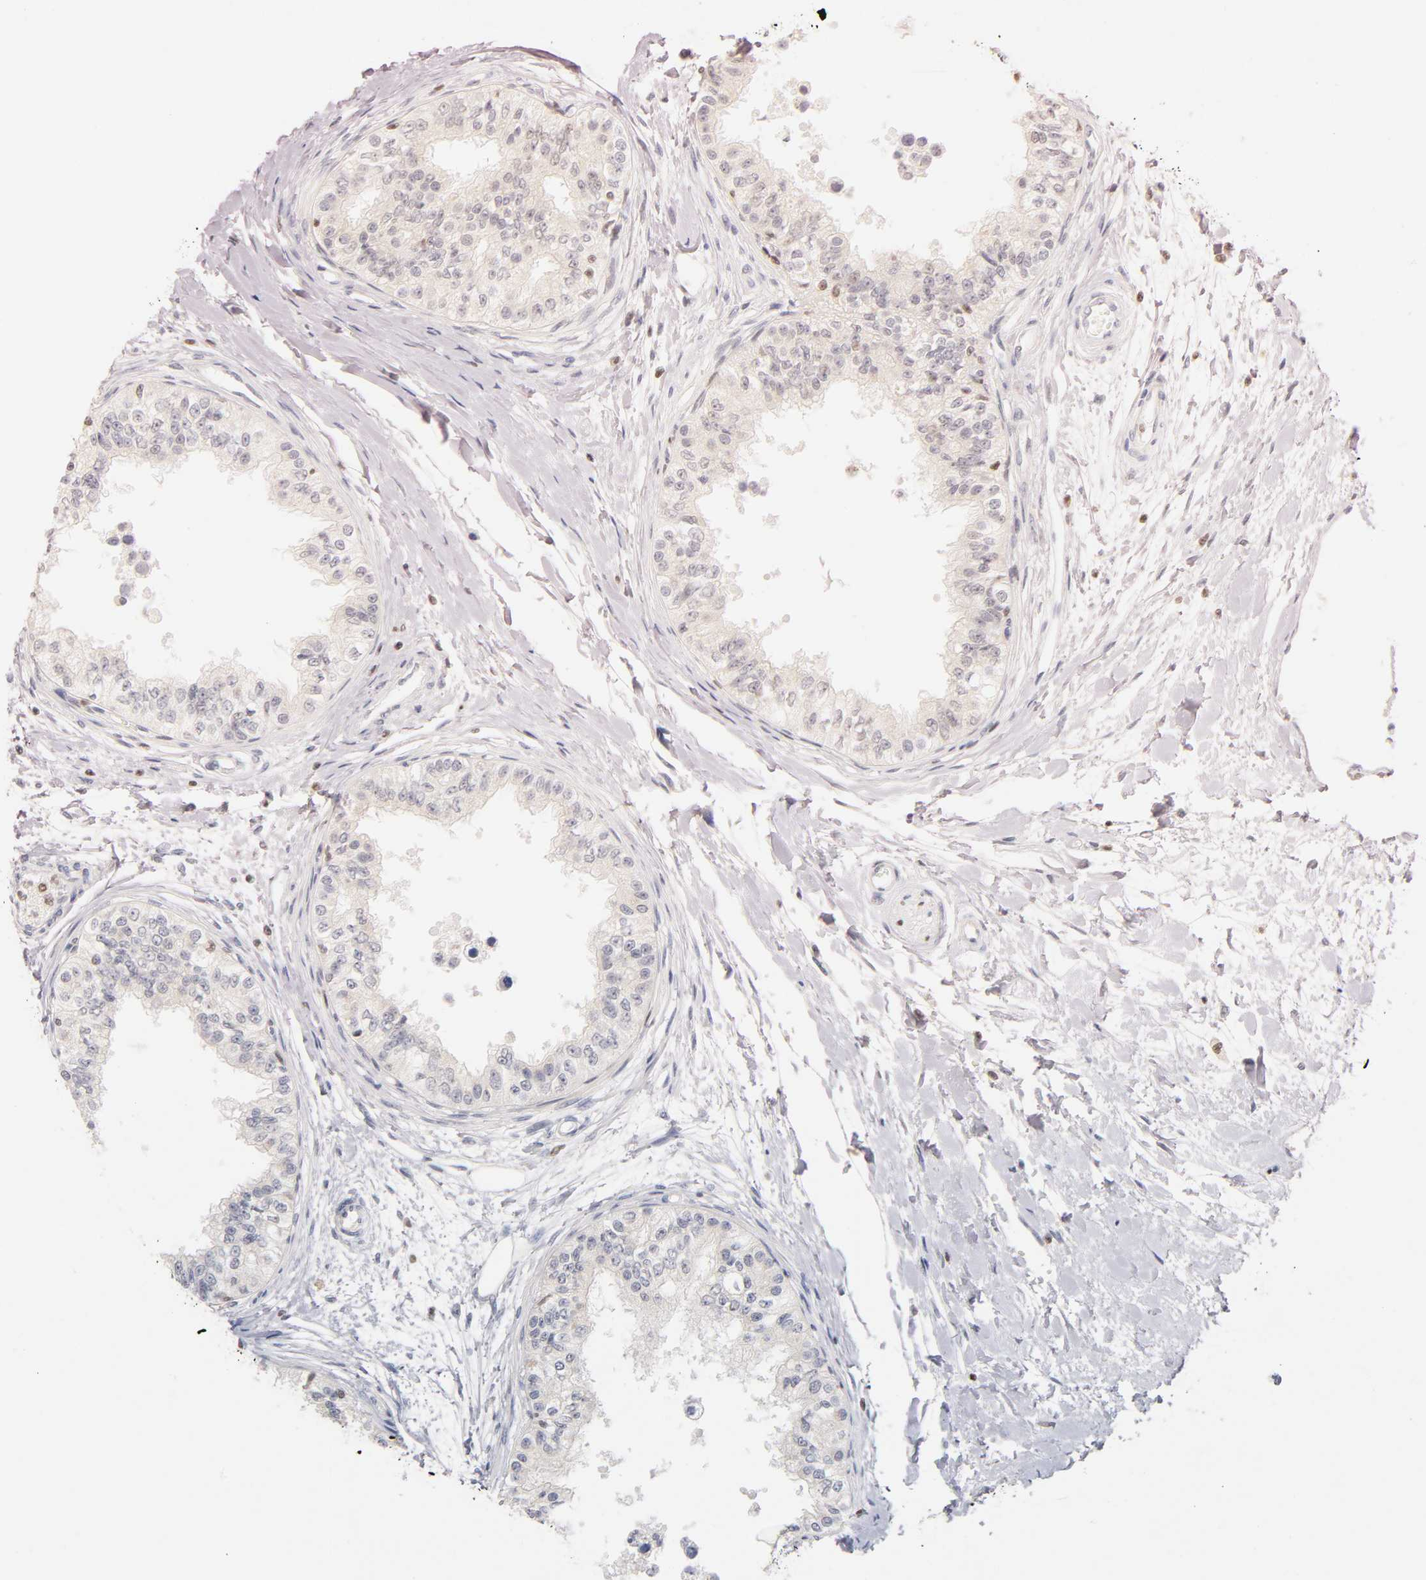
{"staining": {"intensity": "weak", "quantity": "25%-75%", "location": "cytoplasmic/membranous,nuclear"}, "tissue": "epididymis", "cell_type": "Glandular cells", "image_type": "normal", "snomed": [{"axis": "morphology", "description": "Normal tissue, NOS"}, {"axis": "morphology", "description": "Adenocarcinoma, metastatic, NOS"}, {"axis": "topography", "description": "Testis"}, {"axis": "topography", "description": "Epididymis"}], "caption": "Immunohistochemical staining of benign epididymis reveals low levels of weak cytoplasmic/membranous,nuclear positivity in about 25%-75% of glandular cells. The staining was performed using DAB, with brown indicating positive protein expression. Nuclei are stained blue with hematoxylin.", "gene": "RUNX1", "patient": {"sex": "male", "age": 26}}